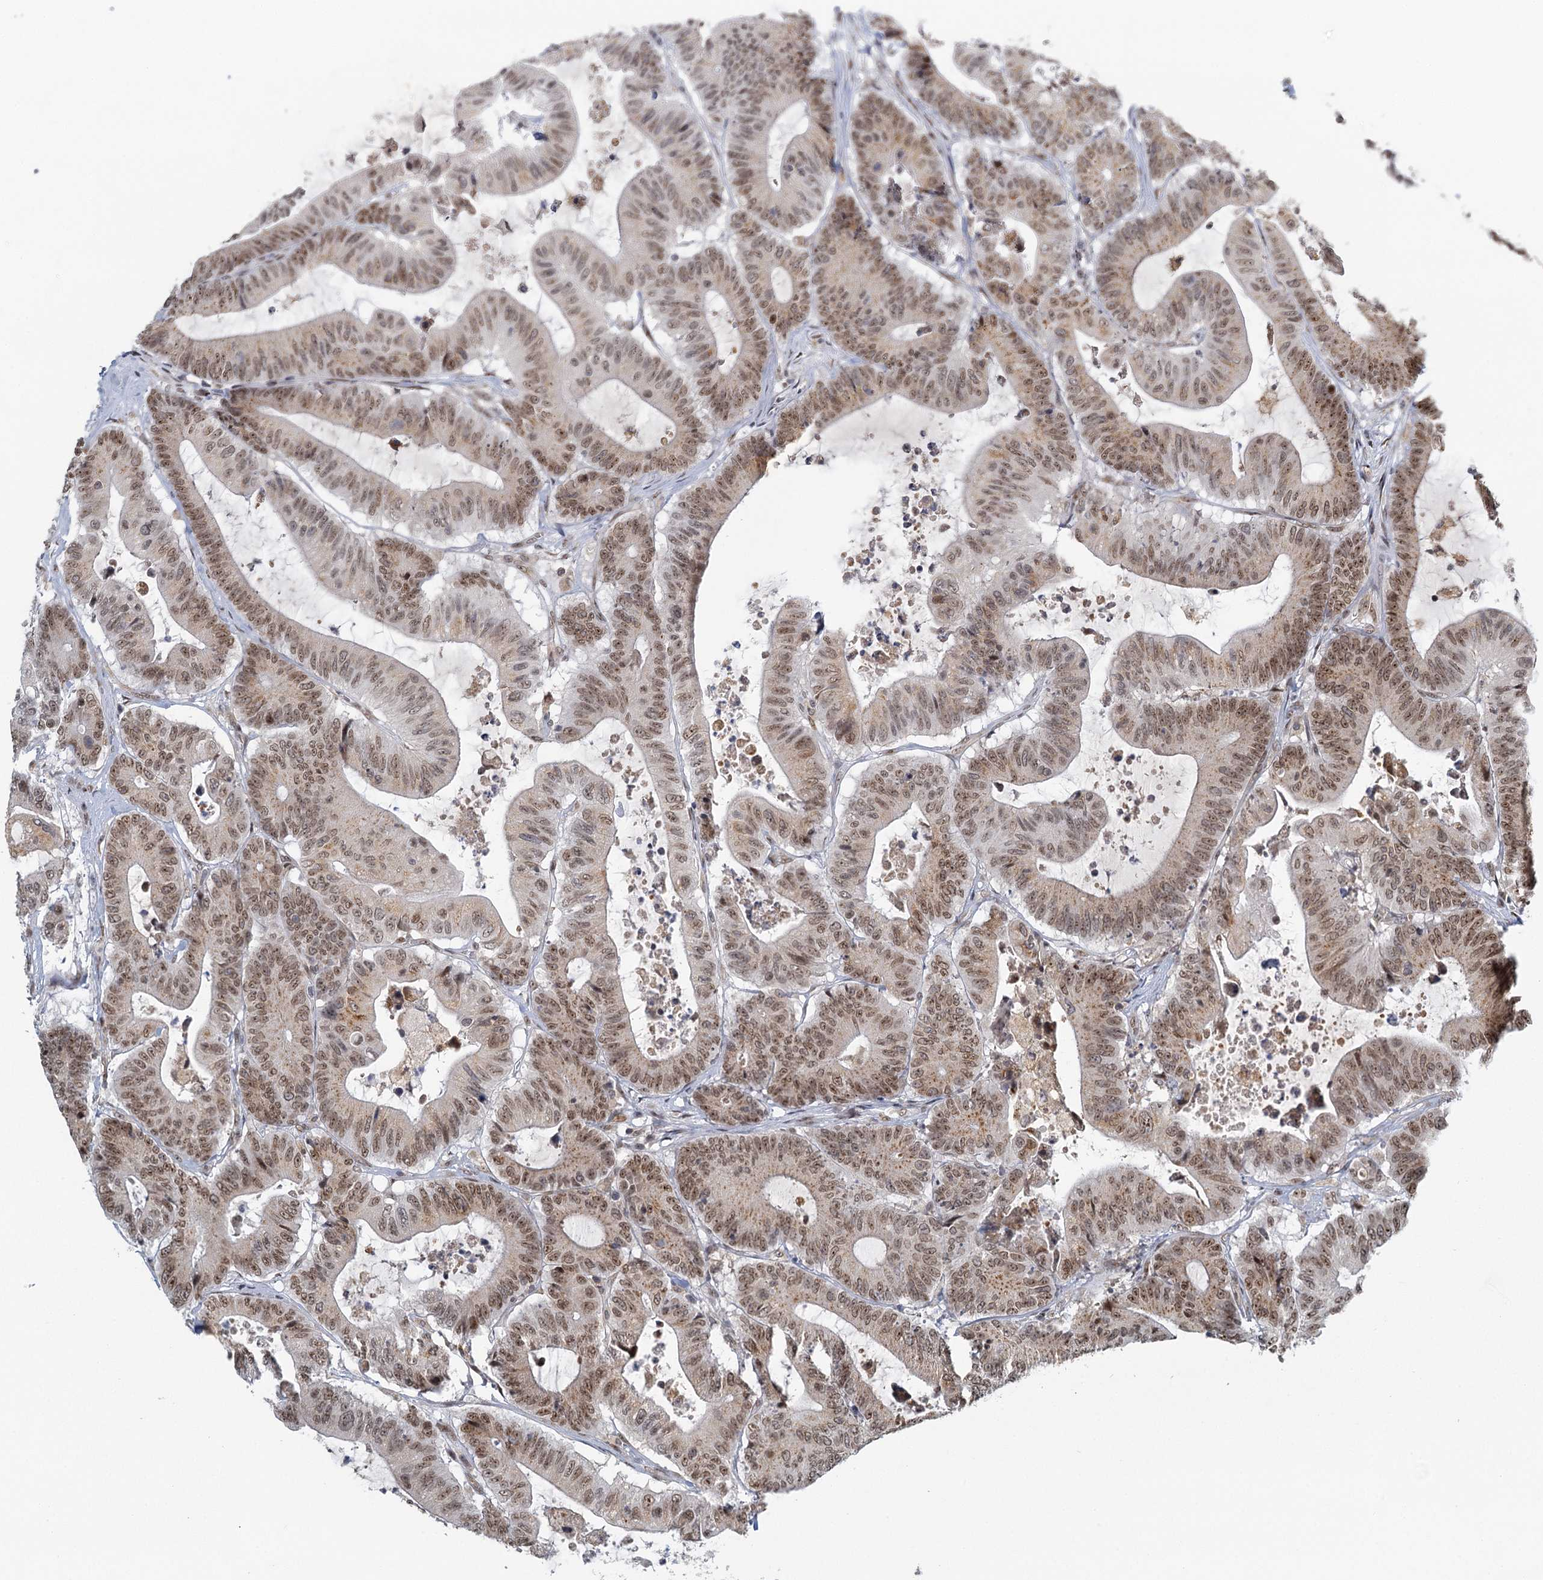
{"staining": {"intensity": "moderate", "quantity": ">75%", "location": "nuclear"}, "tissue": "colorectal cancer", "cell_type": "Tumor cells", "image_type": "cancer", "snomed": [{"axis": "morphology", "description": "Adenocarcinoma, NOS"}, {"axis": "topography", "description": "Colon"}], "caption": "Adenocarcinoma (colorectal) was stained to show a protein in brown. There is medium levels of moderate nuclear staining in about >75% of tumor cells.", "gene": "TREX1", "patient": {"sex": "female", "age": 84}}